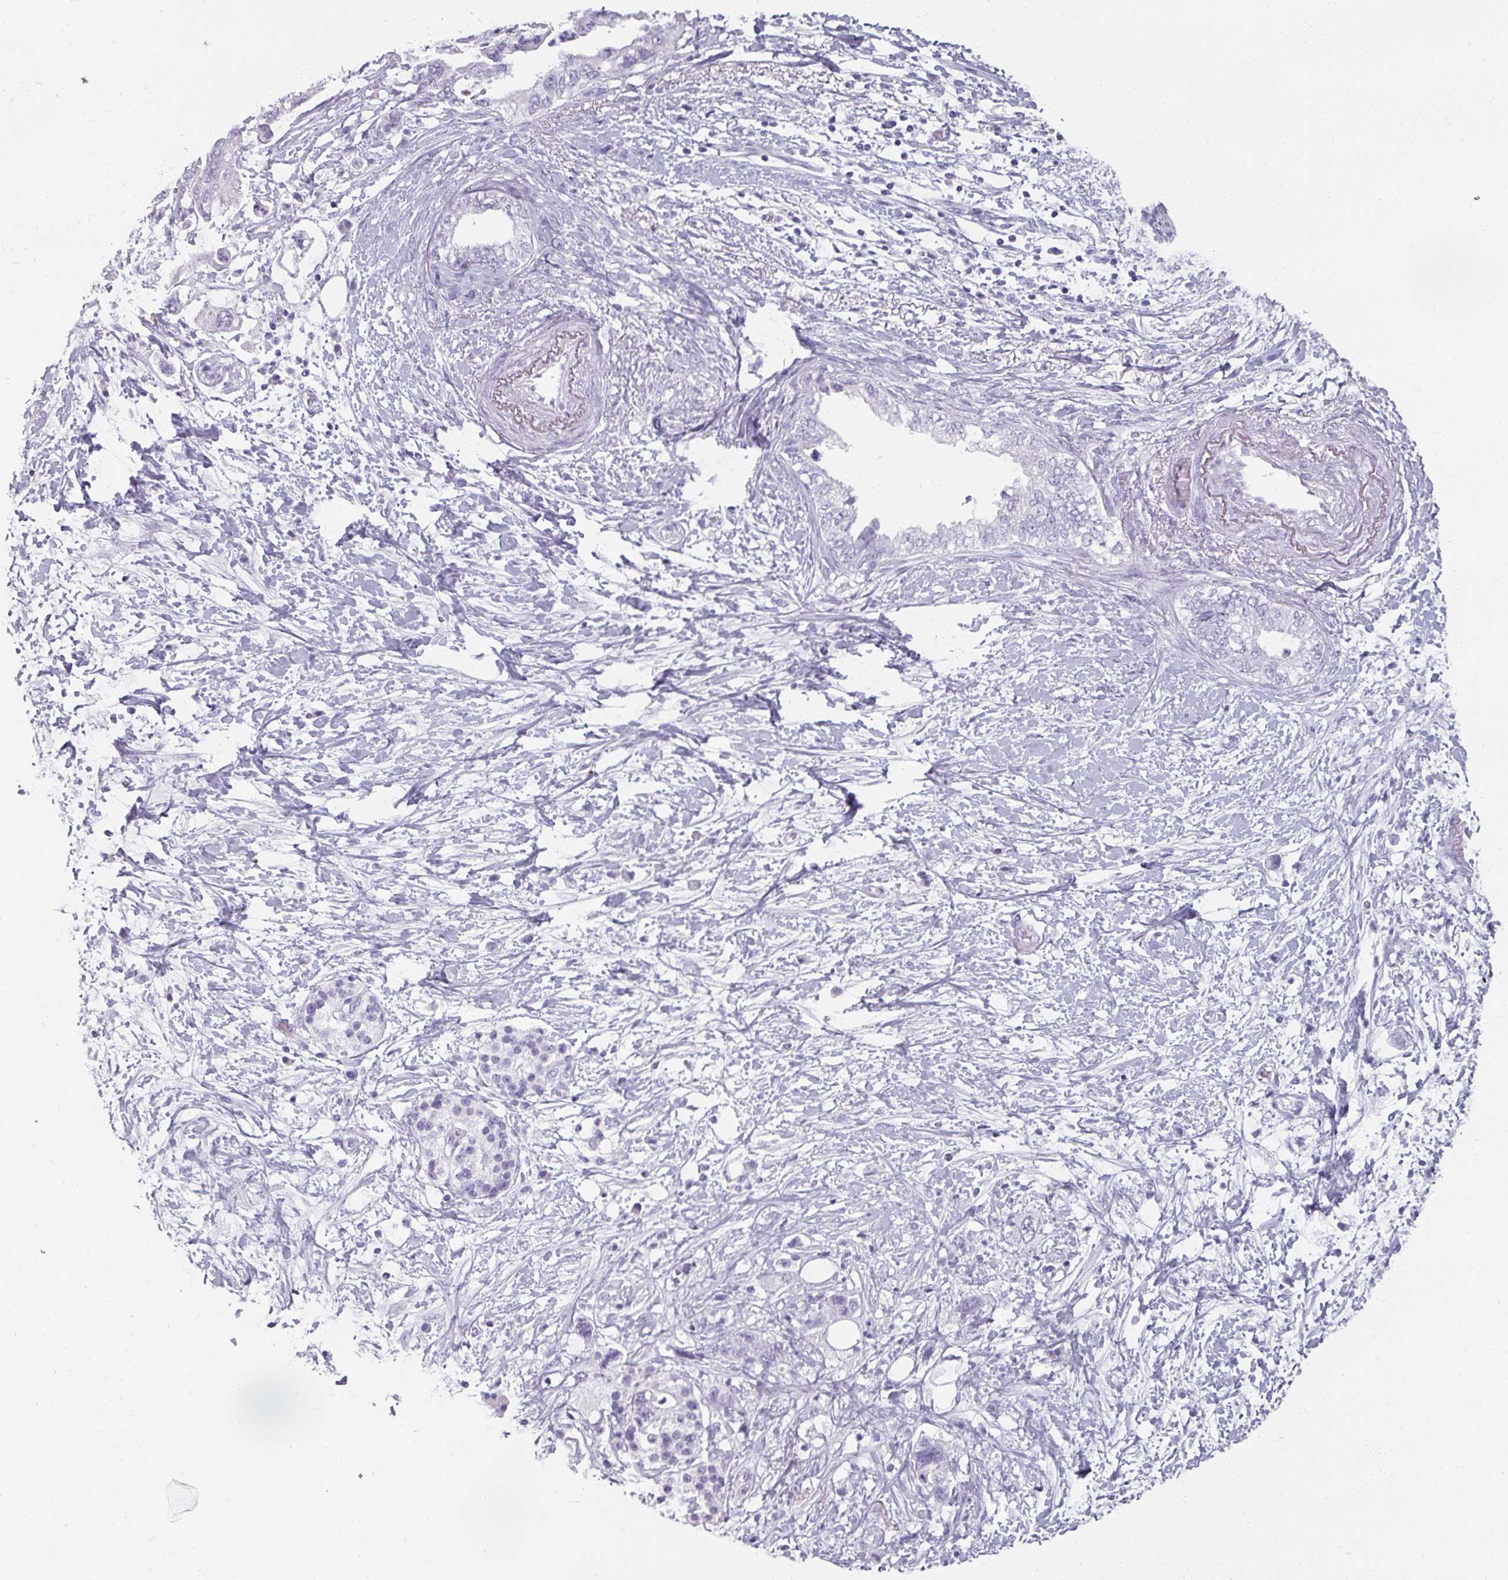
{"staining": {"intensity": "negative", "quantity": "none", "location": "none"}, "tissue": "pancreatic cancer", "cell_type": "Tumor cells", "image_type": "cancer", "snomed": [{"axis": "morphology", "description": "Adenocarcinoma, NOS"}, {"axis": "topography", "description": "Pancreas"}], "caption": "Tumor cells are negative for brown protein staining in pancreatic cancer (adenocarcinoma).", "gene": "REG3G", "patient": {"sex": "female", "age": 73}}